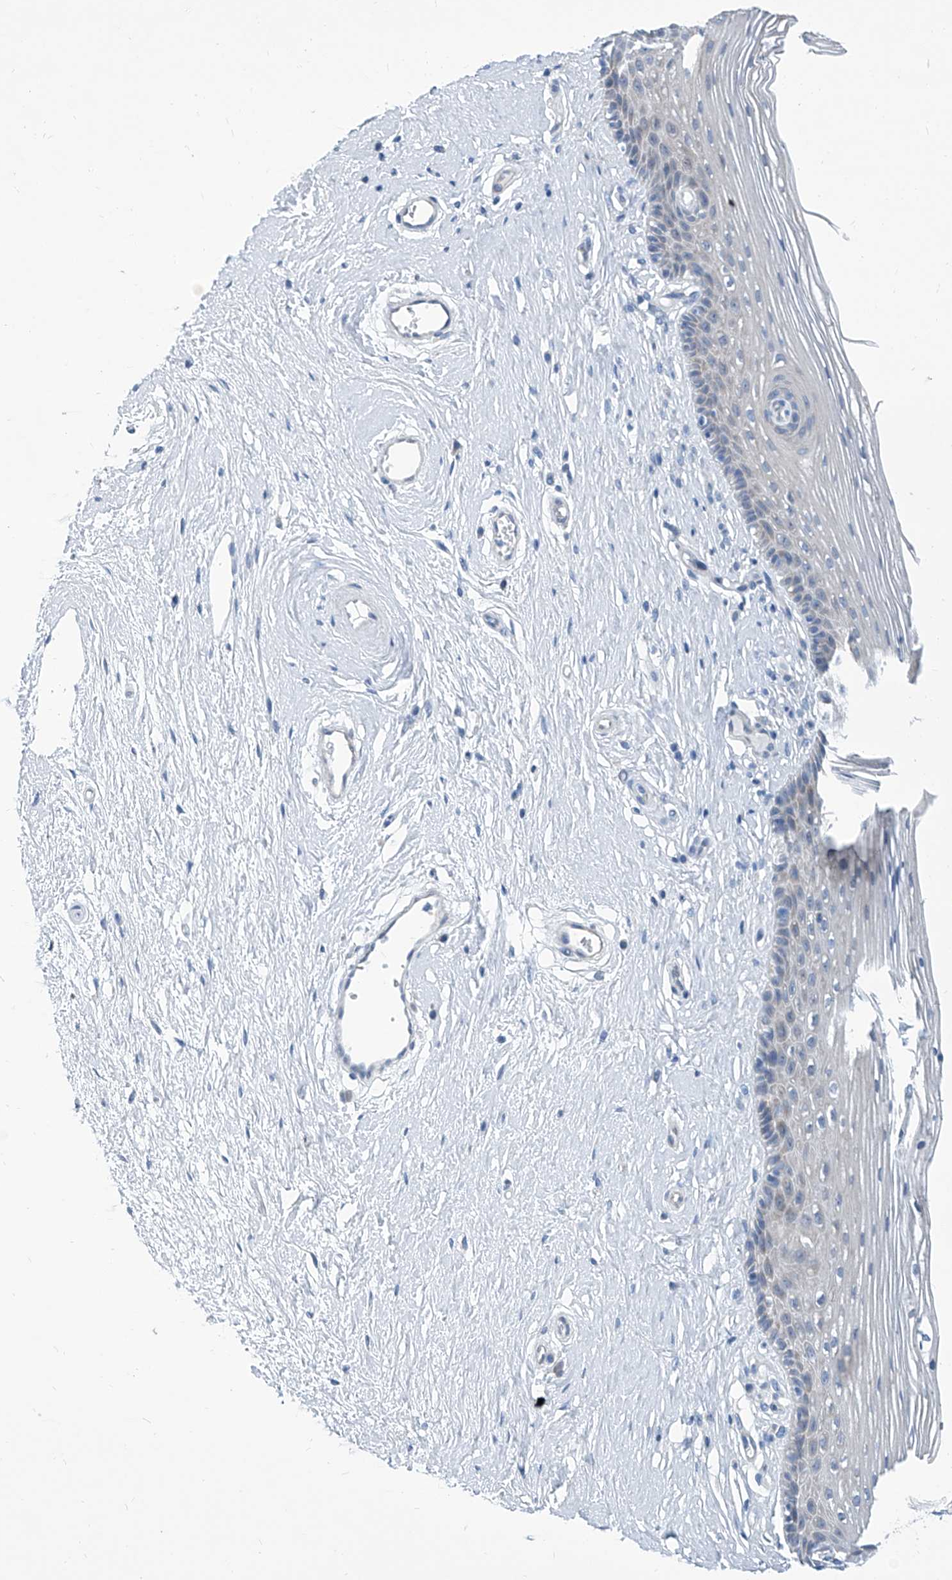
{"staining": {"intensity": "negative", "quantity": "none", "location": "none"}, "tissue": "vagina", "cell_type": "Squamous epithelial cells", "image_type": "normal", "snomed": [{"axis": "morphology", "description": "Normal tissue, NOS"}, {"axis": "topography", "description": "Vagina"}], "caption": "Squamous epithelial cells are negative for protein expression in benign human vagina. (Stains: DAB (3,3'-diaminobenzidine) immunohistochemistry with hematoxylin counter stain, Microscopy: brightfield microscopy at high magnification).", "gene": "ZNF519", "patient": {"sex": "female", "age": 46}}